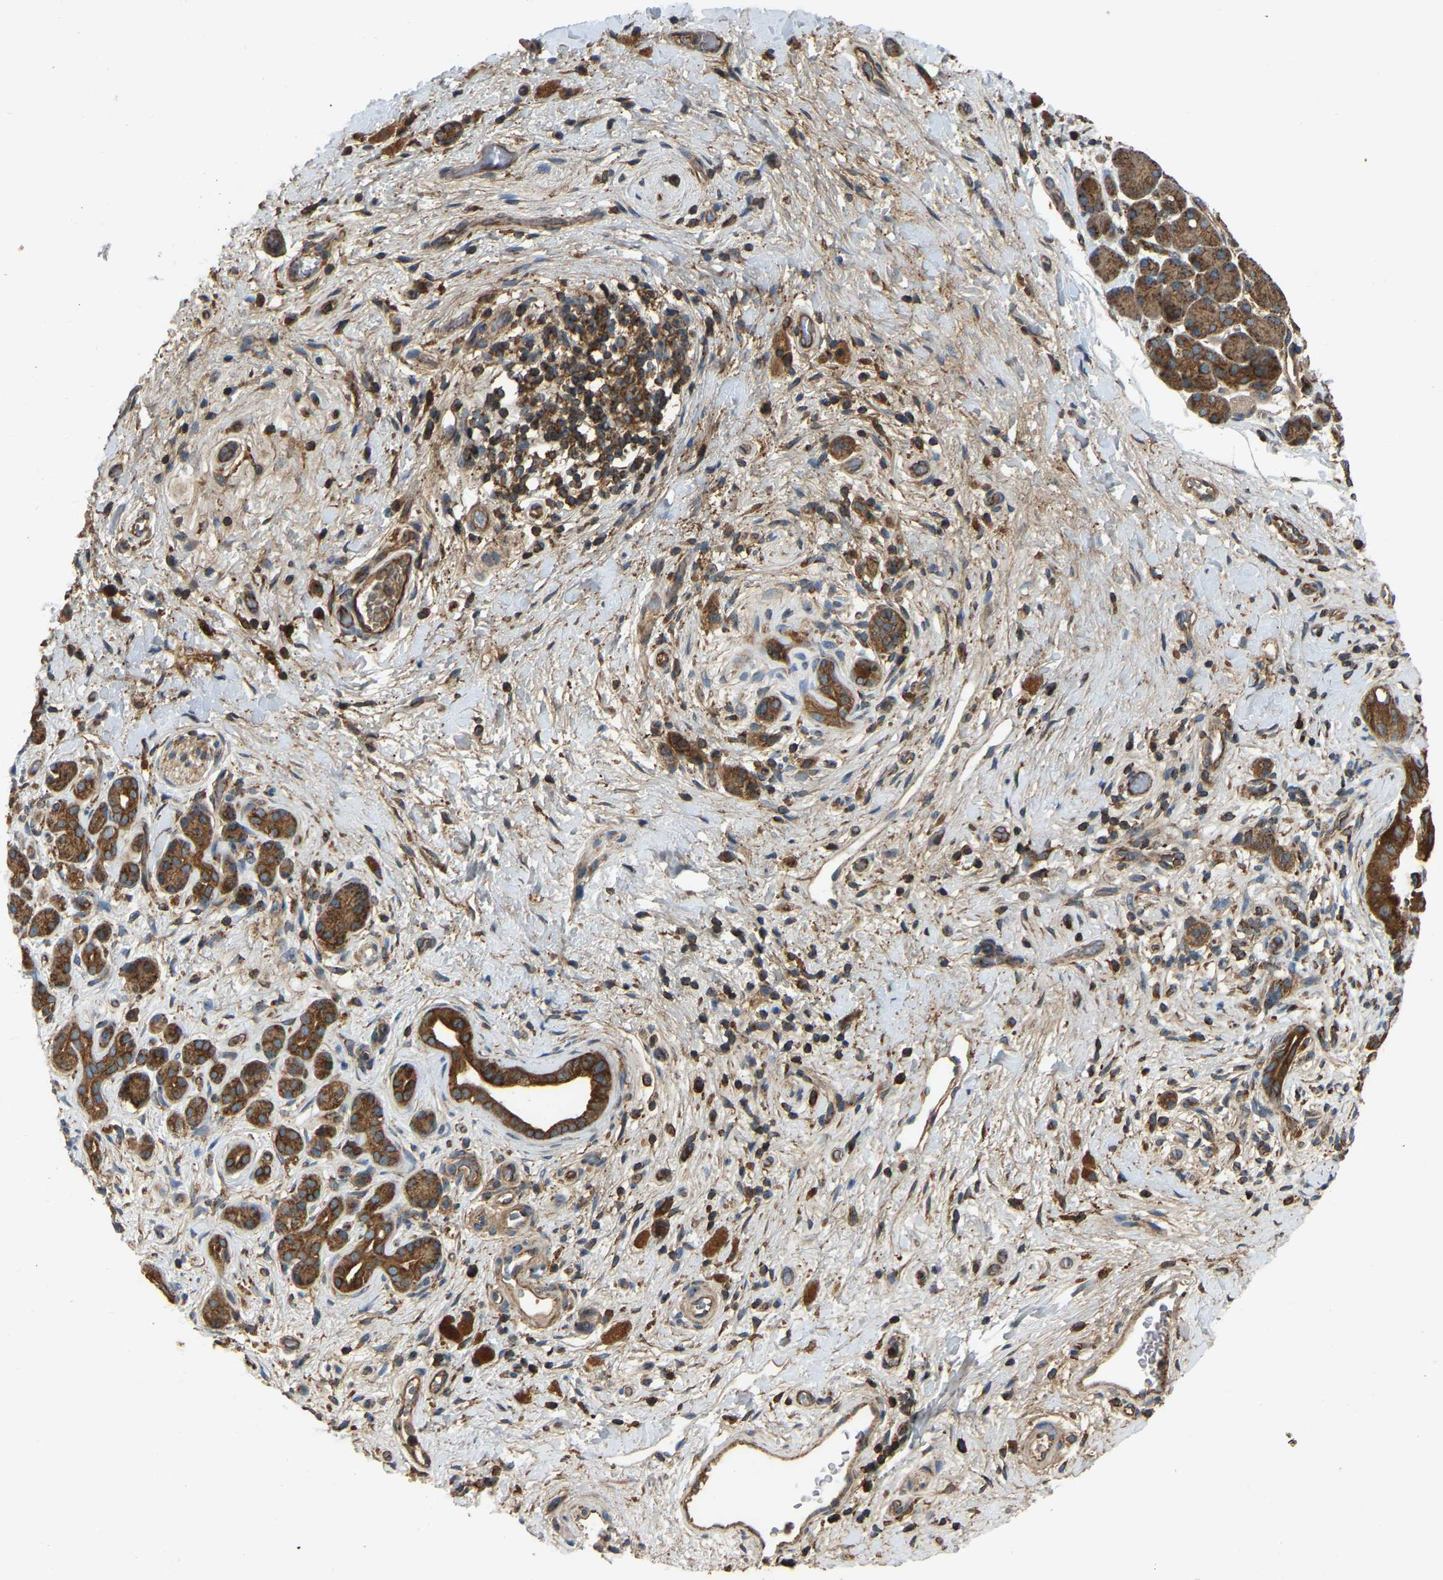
{"staining": {"intensity": "strong", "quantity": ">75%", "location": "cytoplasmic/membranous"}, "tissue": "pancreatic cancer", "cell_type": "Tumor cells", "image_type": "cancer", "snomed": [{"axis": "morphology", "description": "Adenocarcinoma, NOS"}, {"axis": "topography", "description": "Pancreas"}], "caption": "Strong cytoplasmic/membranous protein positivity is appreciated in approximately >75% of tumor cells in adenocarcinoma (pancreatic).", "gene": "SAMD9L", "patient": {"sex": "male", "age": 55}}